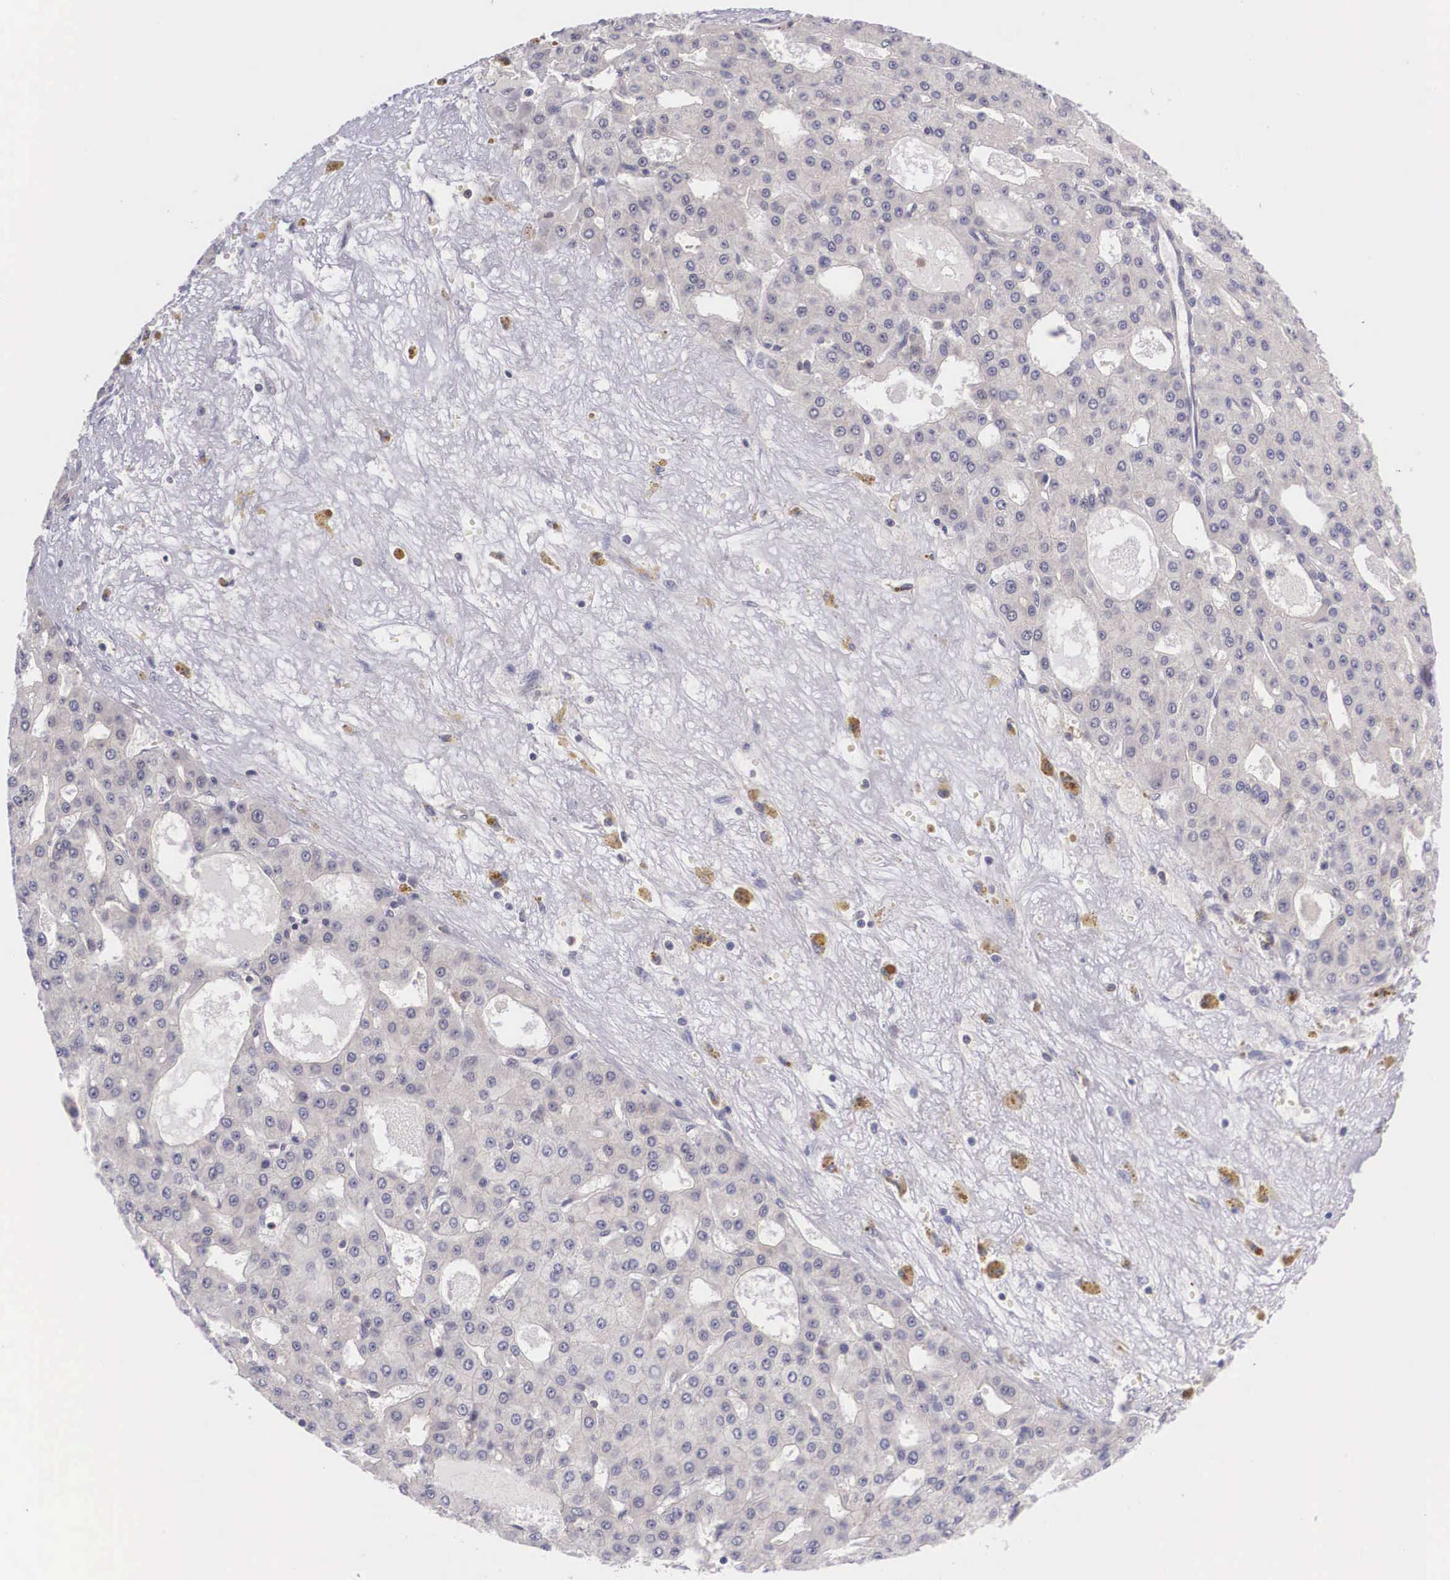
{"staining": {"intensity": "negative", "quantity": "none", "location": "none"}, "tissue": "liver cancer", "cell_type": "Tumor cells", "image_type": "cancer", "snomed": [{"axis": "morphology", "description": "Carcinoma, Hepatocellular, NOS"}, {"axis": "topography", "description": "Liver"}], "caption": "A histopathology image of hepatocellular carcinoma (liver) stained for a protein reveals no brown staining in tumor cells.", "gene": "IGBP1", "patient": {"sex": "male", "age": 47}}